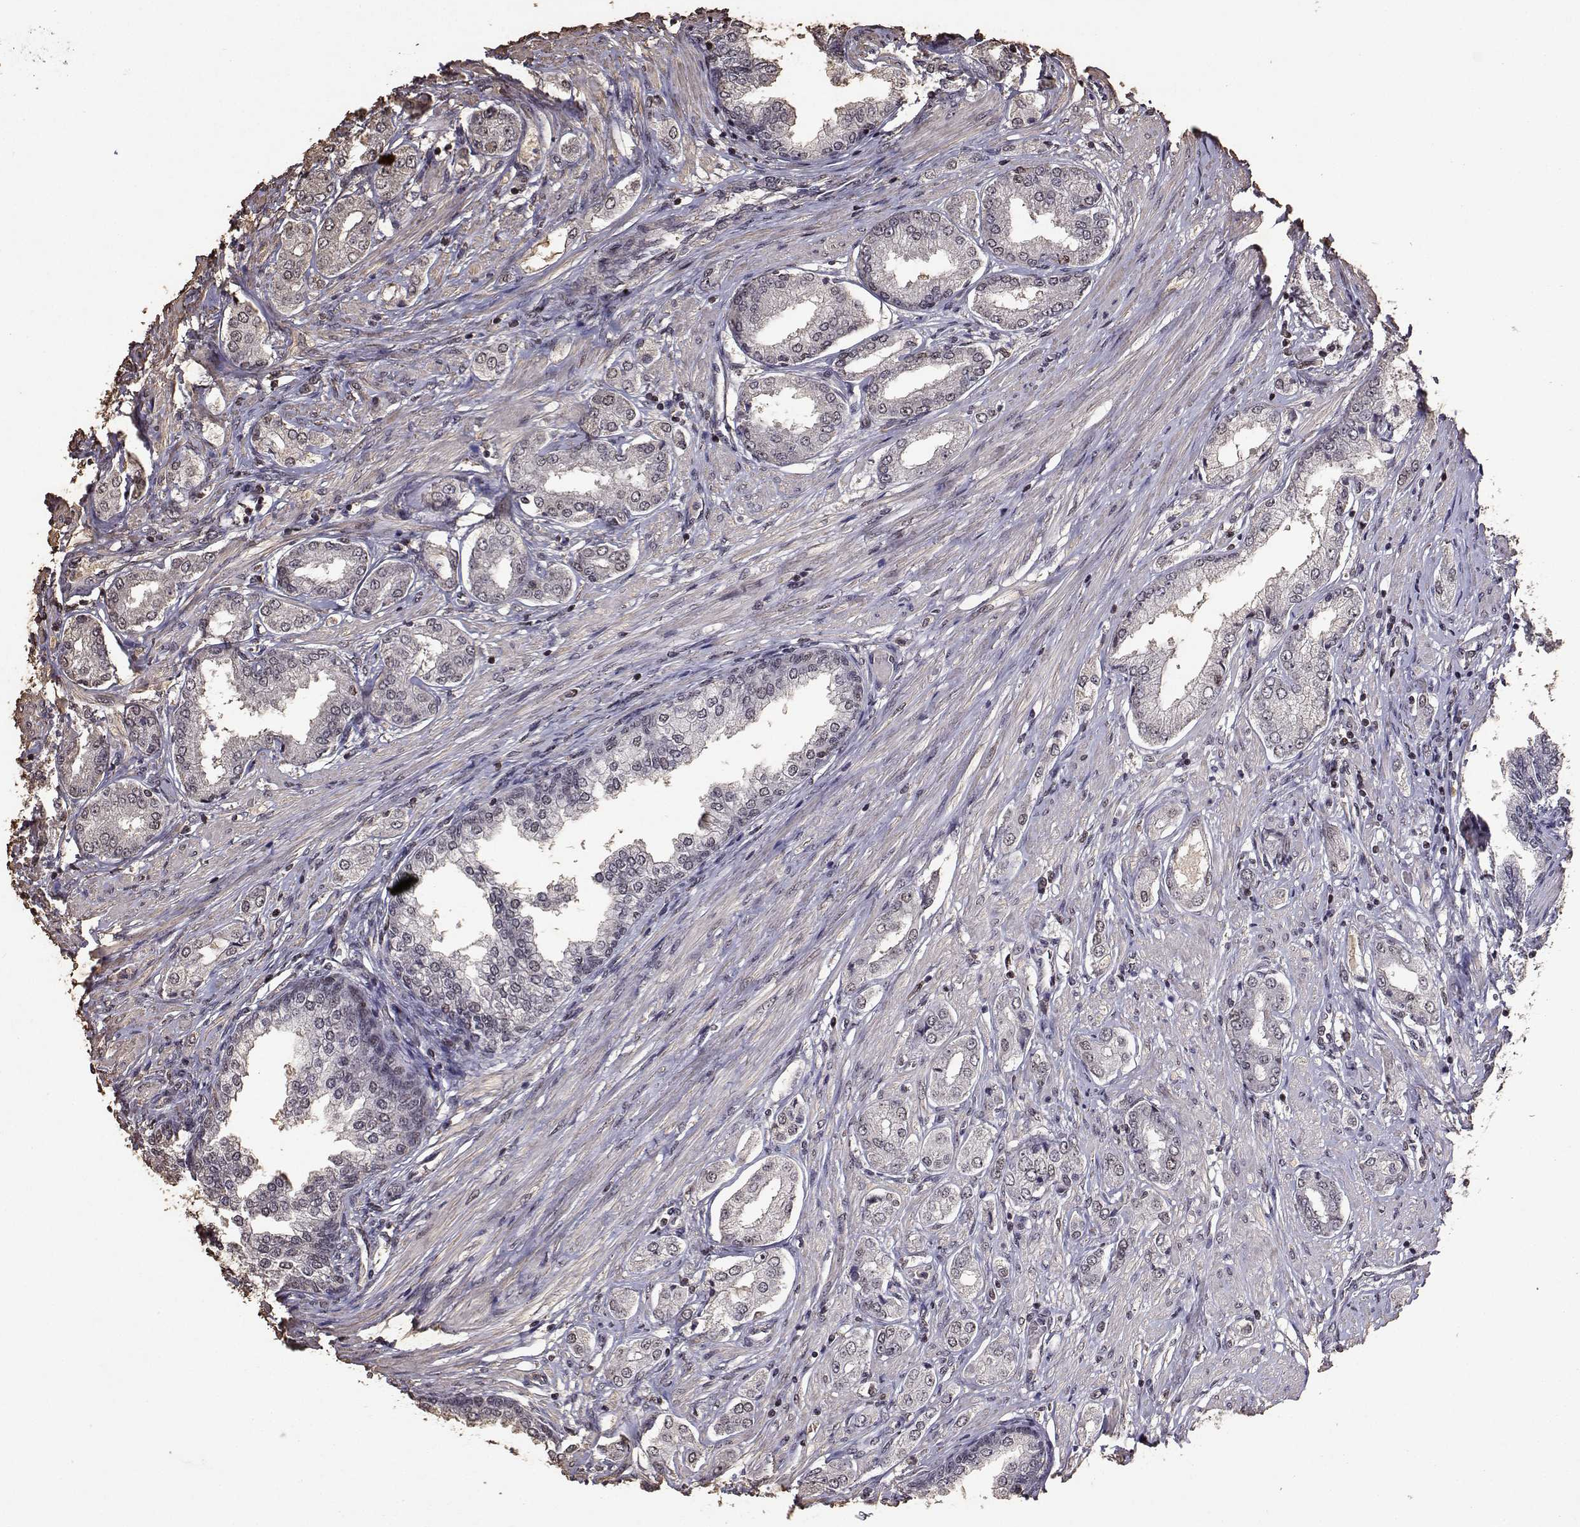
{"staining": {"intensity": "weak", "quantity": ">75%", "location": "nuclear"}, "tissue": "prostate cancer", "cell_type": "Tumor cells", "image_type": "cancer", "snomed": [{"axis": "morphology", "description": "Adenocarcinoma, NOS"}, {"axis": "topography", "description": "Prostate"}], "caption": "DAB (3,3'-diaminobenzidine) immunohistochemical staining of prostate cancer (adenocarcinoma) shows weak nuclear protein positivity in approximately >75% of tumor cells.", "gene": "TOE1", "patient": {"sex": "male", "age": 63}}